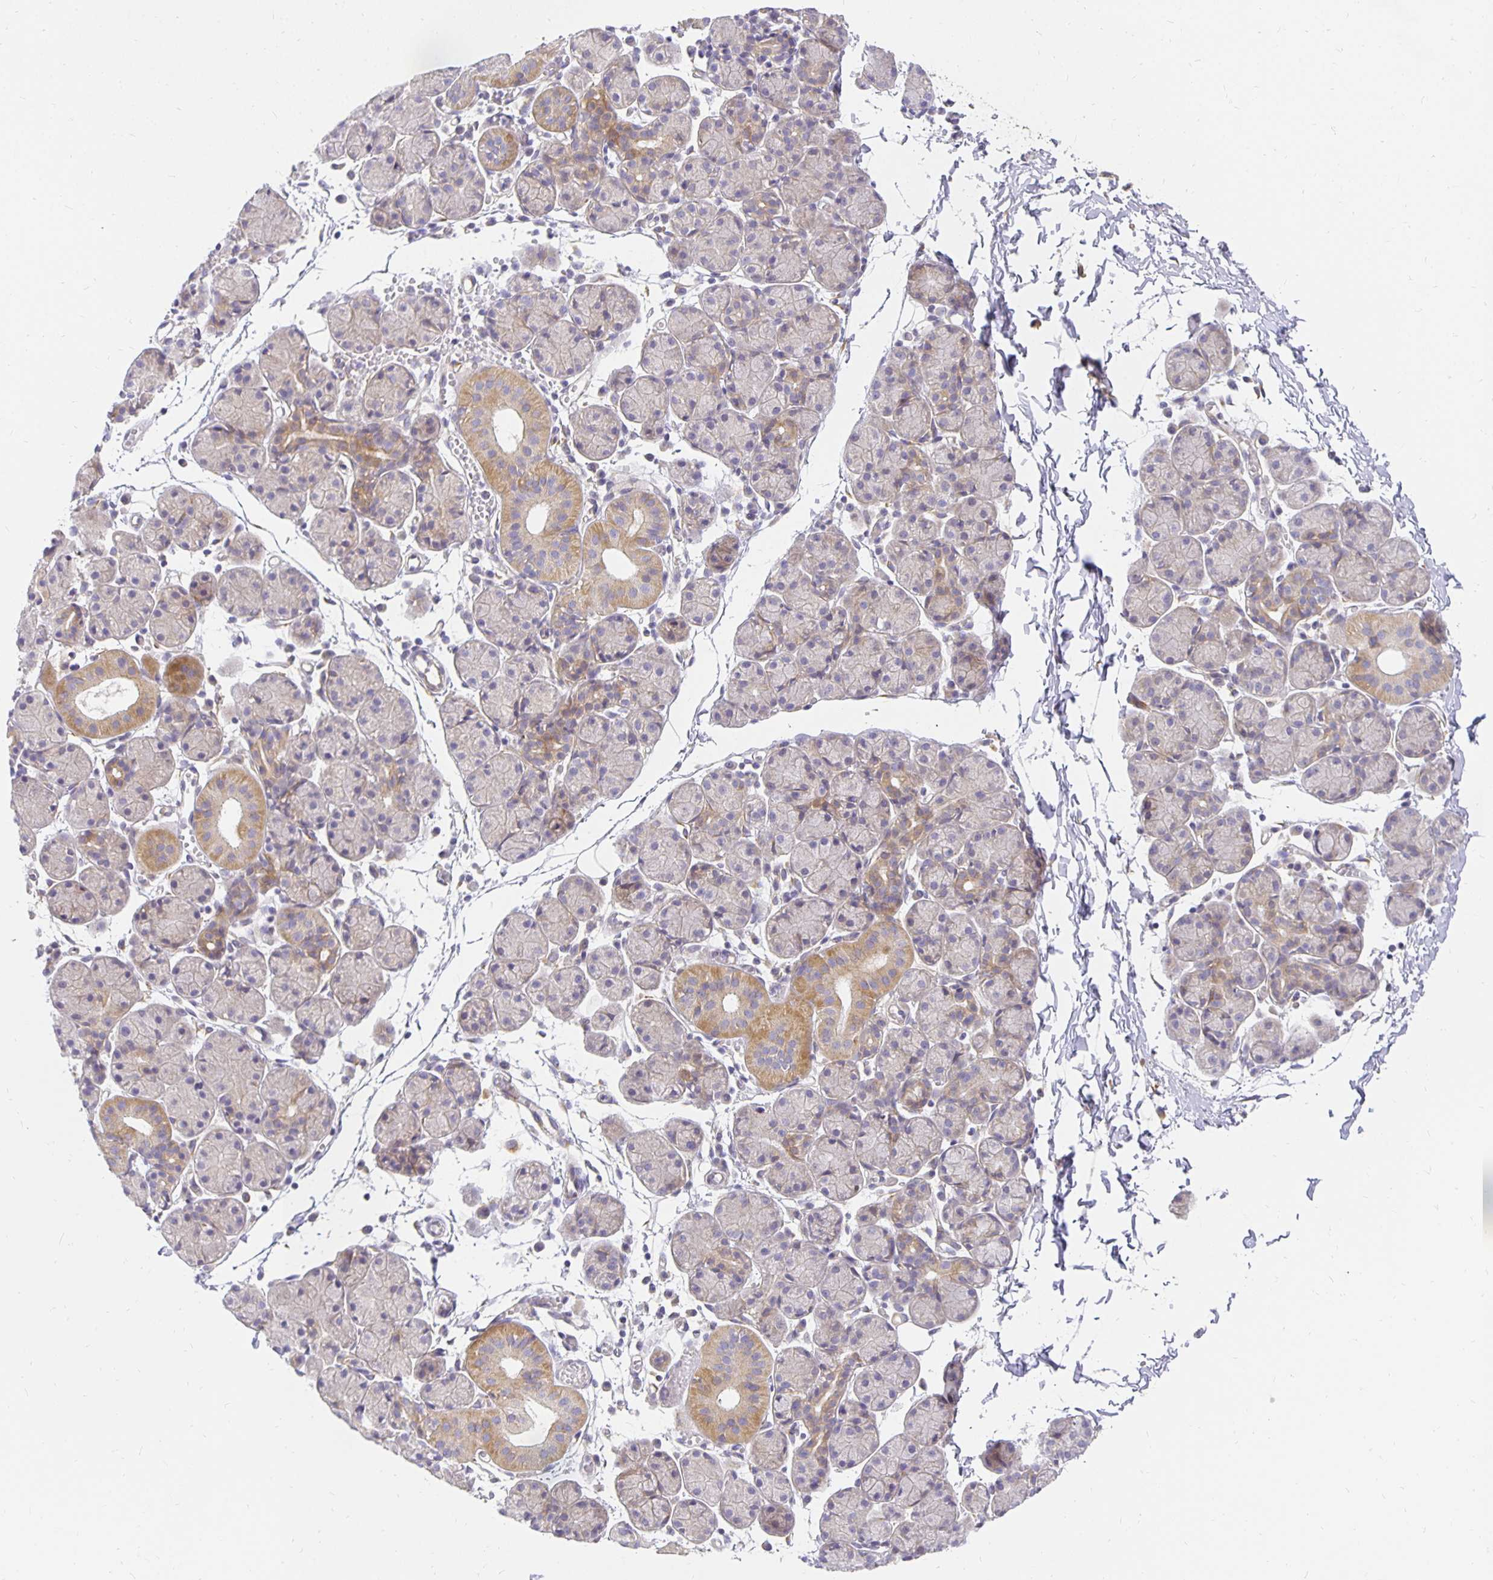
{"staining": {"intensity": "moderate", "quantity": "<25%", "location": "cytoplasmic/membranous"}, "tissue": "salivary gland", "cell_type": "Glandular cells", "image_type": "normal", "snomed": [{"axis": "morphology", "description": "Normal tissue, NOS"}, {"axis": "morphology", "description": "Inflammation, NOS"}, {"axis": "topography", "description": "Lymph node"}, {"axis": "topography", "description": "Salivary gland"}], "caption": "Immunohistochemistry (DAB (3,3'-diaminobenzidine)) staining of unremarkable salivary gland shows moderate cytoplasmic/membranous protein expression in approximately <25% of glandular cells. (DAB (3,3'-diaminobenzidine) = brown stain, brightfield microscopy at high magnification).", "gene": "PLOD1", "patient": {"sex": "male", "age": 3}}